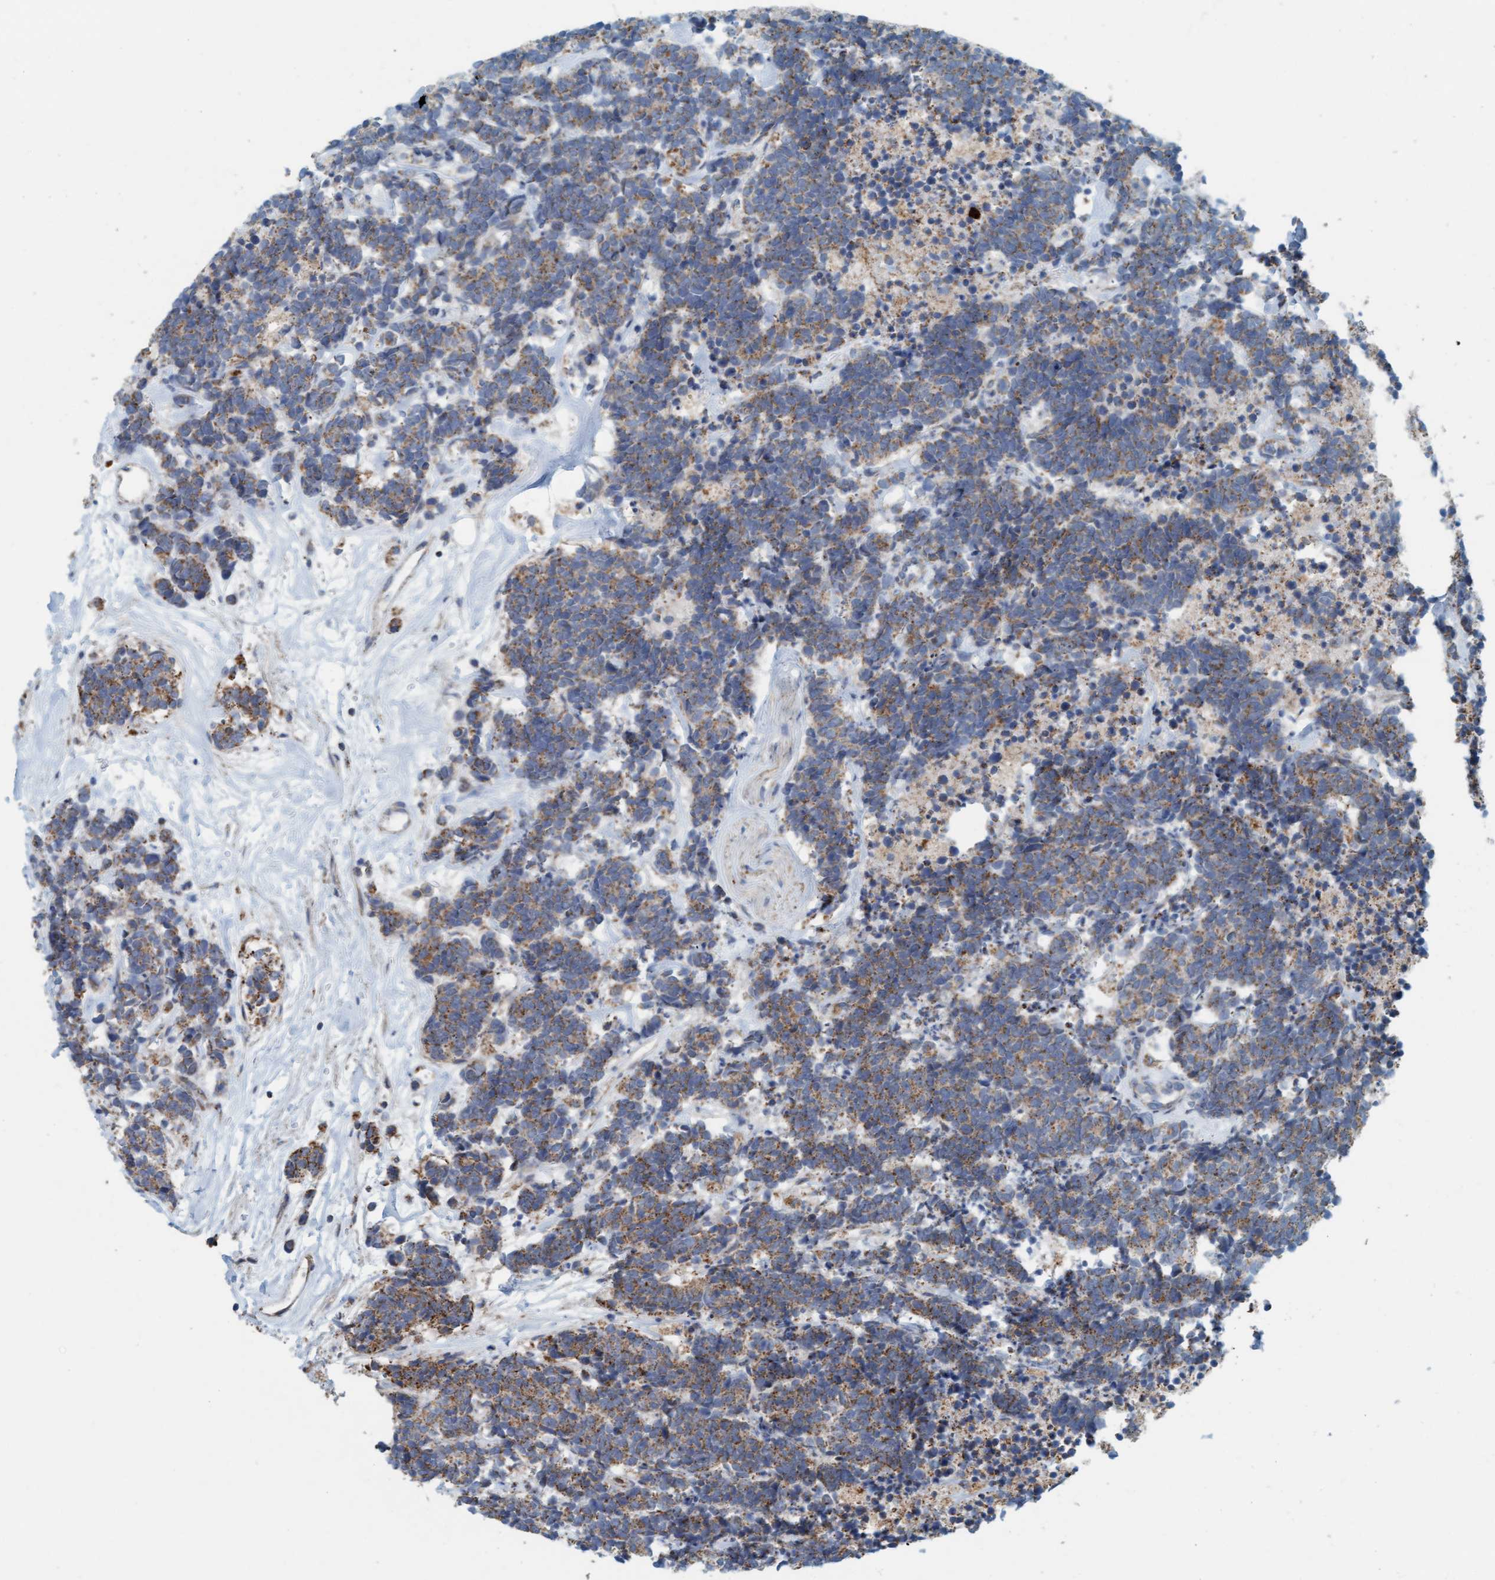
{"staining": {"intensity": "weak", "quantity": ">75%", "location": "cytoplasmic/membranous"}, "tissue": "carcinoid", "cell_type": "Tumor cells", "image_type": "cancer", "snomed": [{"axis": "morphology", "description": "Carcinoma, NOS"}, {"axis": "morphology", "description": "Carcinoid, malignant, NOS"}, {"axis": "topography", "description": "Urinary bladder"}], "caption": "This photomicrograph displays carcinoid stained with immunohistochemistry to label a protein in brown. The cytoplasmic/membranous of tumor cells show weak positivity for the protein. Nuclei are counter-stained blue.", "gene": "B9D1", "patient": {"sex": "male", "age": 57}}